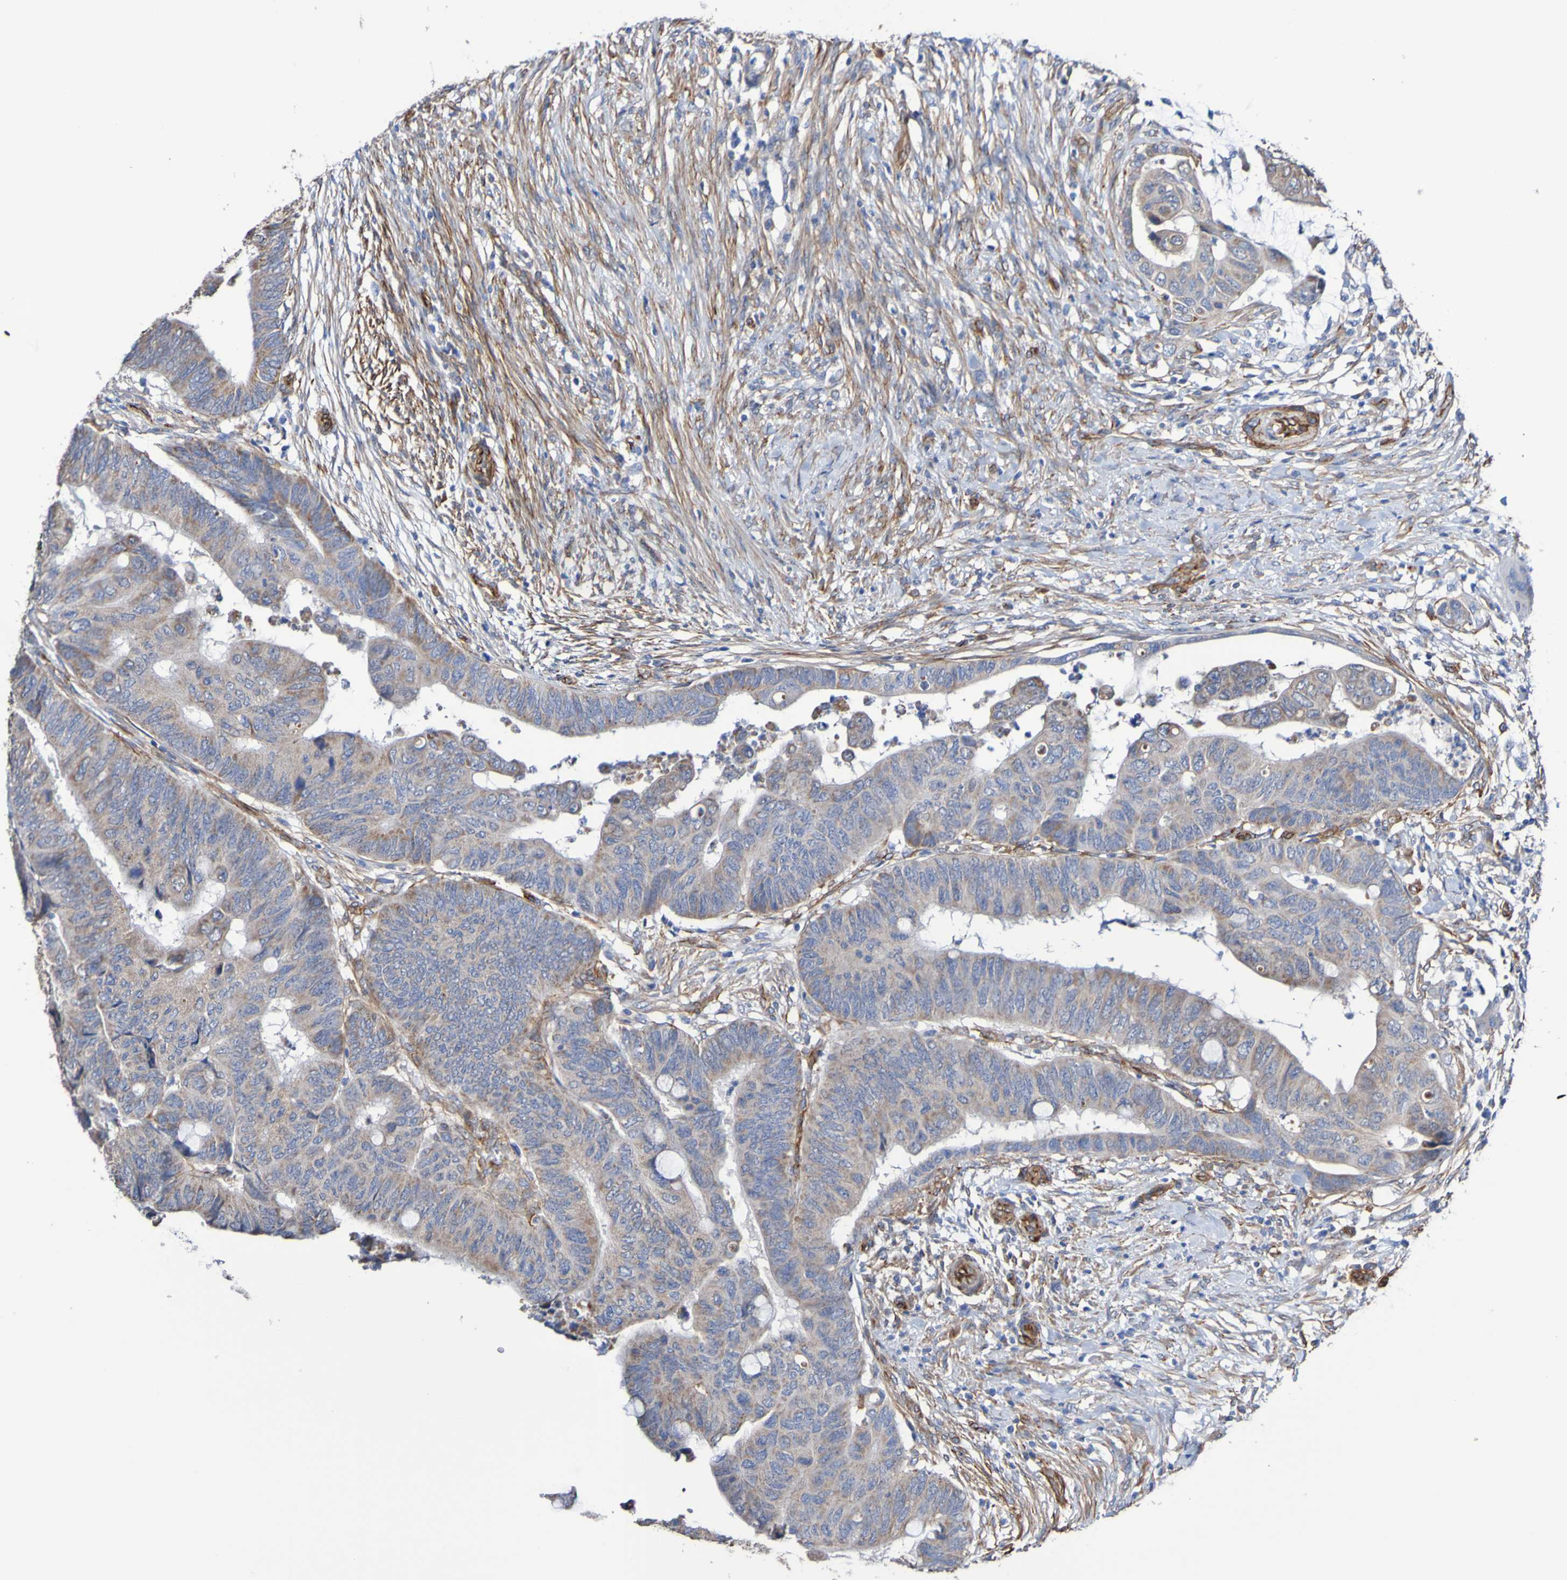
{"staining": {"intensity": "weak", "quantity": ">75%", "location": "cytoplasmic/membranous"}, "tissue": "colorectal cancer", "cell_type": "Tumor cells", "image_type": "cancer", "snomed": [{"axis": "morphology", "description": "Normal tissue, NOS"}, {"axis": "morphology", "description": "Adenocarcinoma, NOS"}, {"axis": "topography", "description": "Rectum"}, {"axis": "topography", "description": "Peripheral nerve tissue"}], "caption": "There is low levels of weak cytoplasmic/membranous expression in tumor cells of adenocarcinoma (colorectal), as demonstrated by immunohistochemical staining (brown color).", "gene": "ELMOD3", "patient": {"sex": "male", "age": 92}}